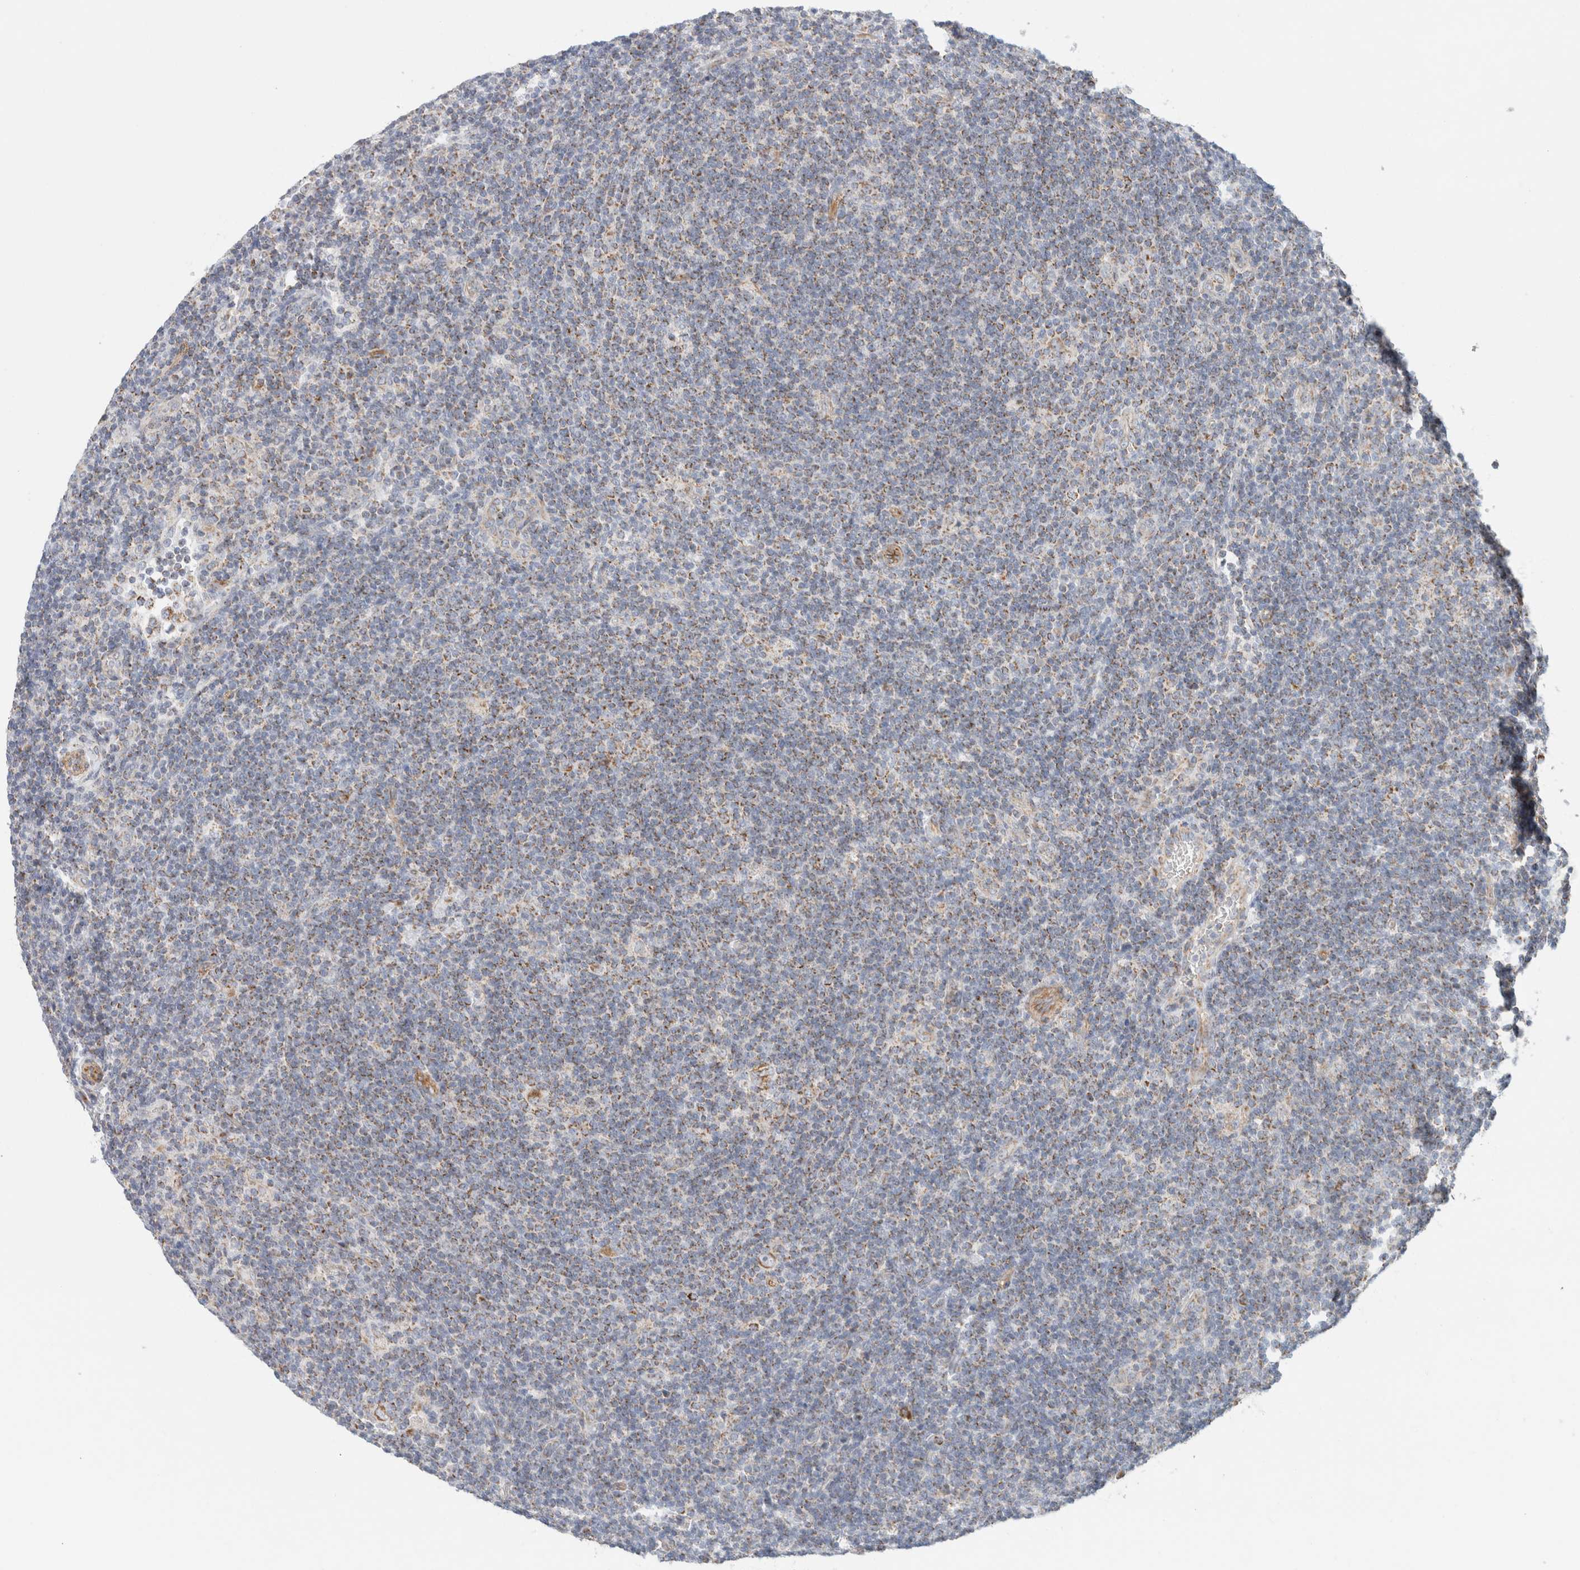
{"staining": {"intensity": "moderate", "quantity": ">75%", "location": "cytoplasmic/membranous"}, "tissue": "lymphoma", "cell_type": "Tumor cells", "image_type": "cancer", "snomed": [{"axis": "morphology", "description": "Hodgkin's disease, NOS"}, {"axis": "topography", "description": "Lymph node"}], "caption": "Immunohistochemical staining of human Hodgkin's disease reveals medium levels of moderate cytoplasmic/membranous protein positivity in approximately >75% of tumor cells.", "gene": "MRM3", "patient": {"sex": "female", "age": 57}}